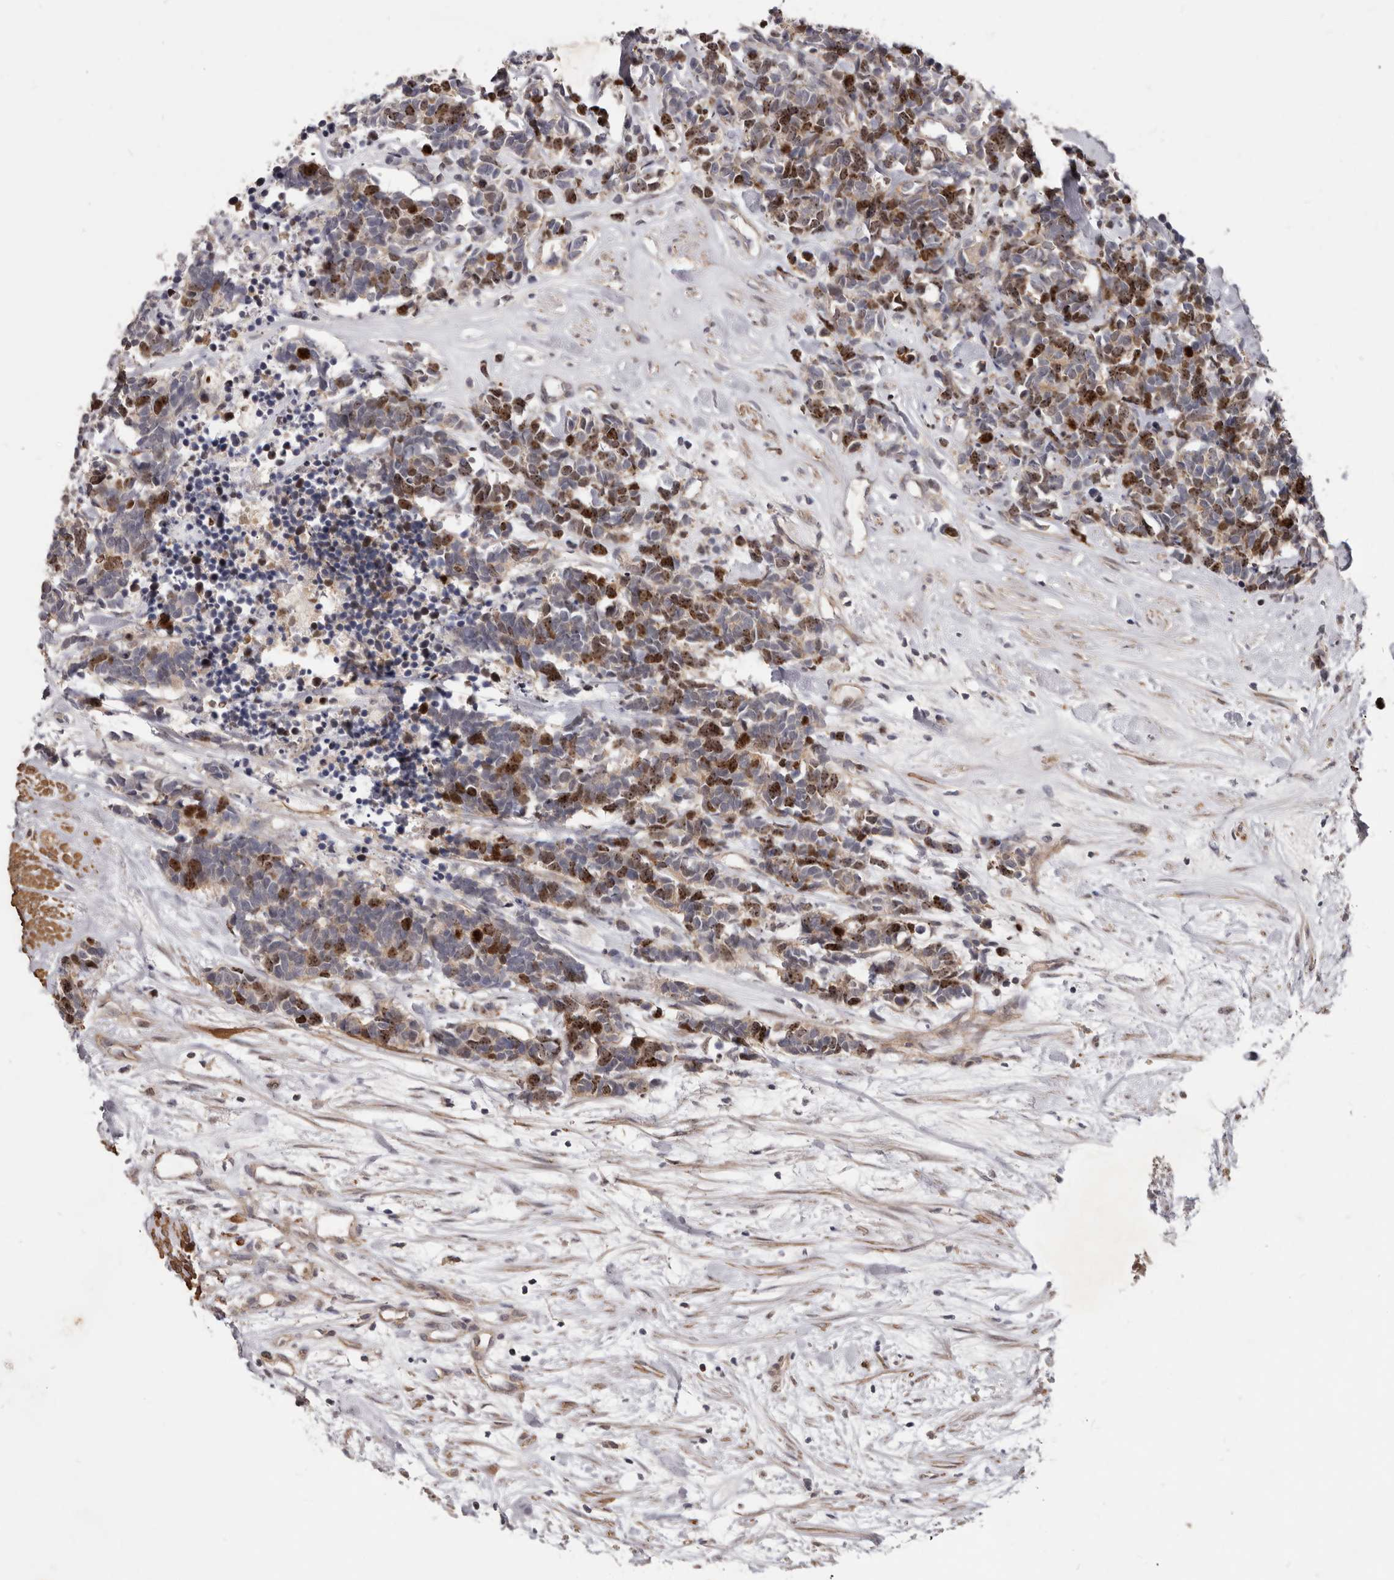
{"staining": {"intensity": "moderate", "quantity": ">75%", "location": "nuclear"}, "tissue": "carcinoid", "cell_type": "Tumor cells", "image_type": "cancer", "snomed": [{"axis": "morphology", "description": "Carcinoma, NOS"}, {"axis": "morphology", "description": "Carcinoid, malignant, NOS"}, {"axis": "topography", "description": "Urinary bladder"}], "caption": "A high-resolution image shows IHC staining of carcinoid, which exhibits moderate nuclear positivity in about >75% of tumor cells. Nuclei are stained in blue.", "gene": "CDCA8", "patient": {"sex": "male", "age": 57}}